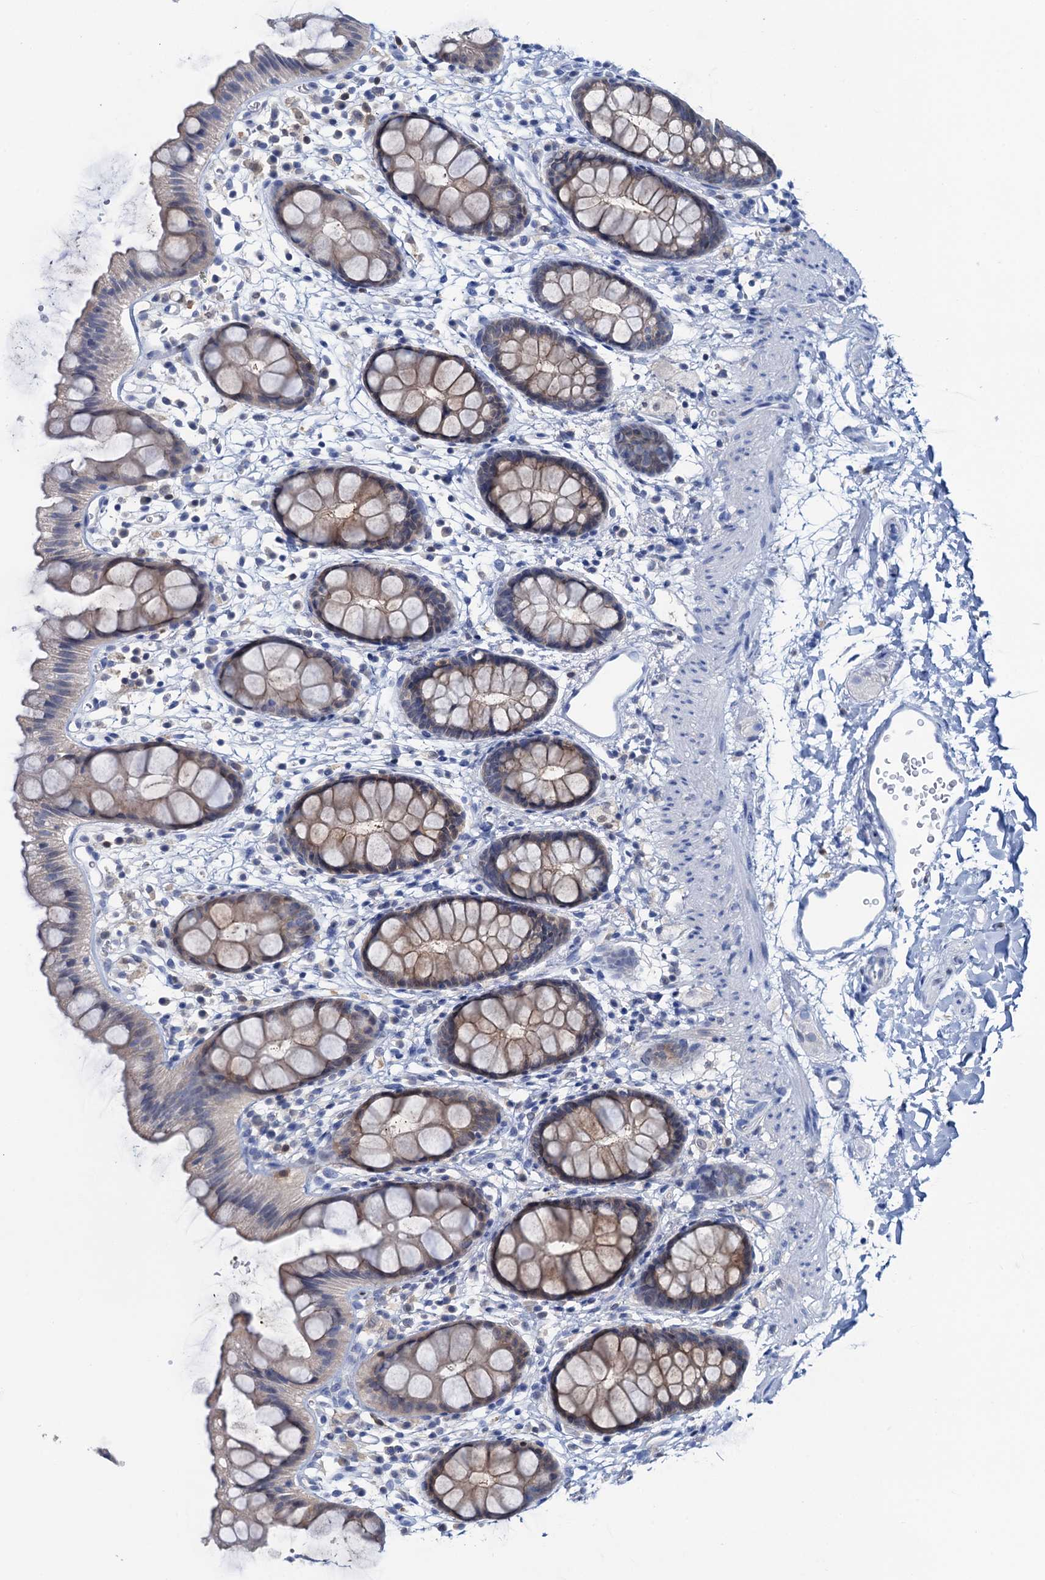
{"staining": {"intensity": "weak", "quantity": "25%-75%", "location": "cytoplasmic/membranous"}, "tissue": "rectum", "cell_type": "Glandular cells", "image_type": "normal", "snomed": [{"axis": "morphology", "description": "Normal tissue, NOS"}, {"axis": "topography", "description": "Rectum"}], "caption": "Glandular cells display weak cytoplasmic/membranous positivity in approximately 25%-75% of cells in benign rectum. (IHC, brightfield microscopy, high magnification).", "gene": "FAH", "patient": {"sex": "female", "age": 65}}